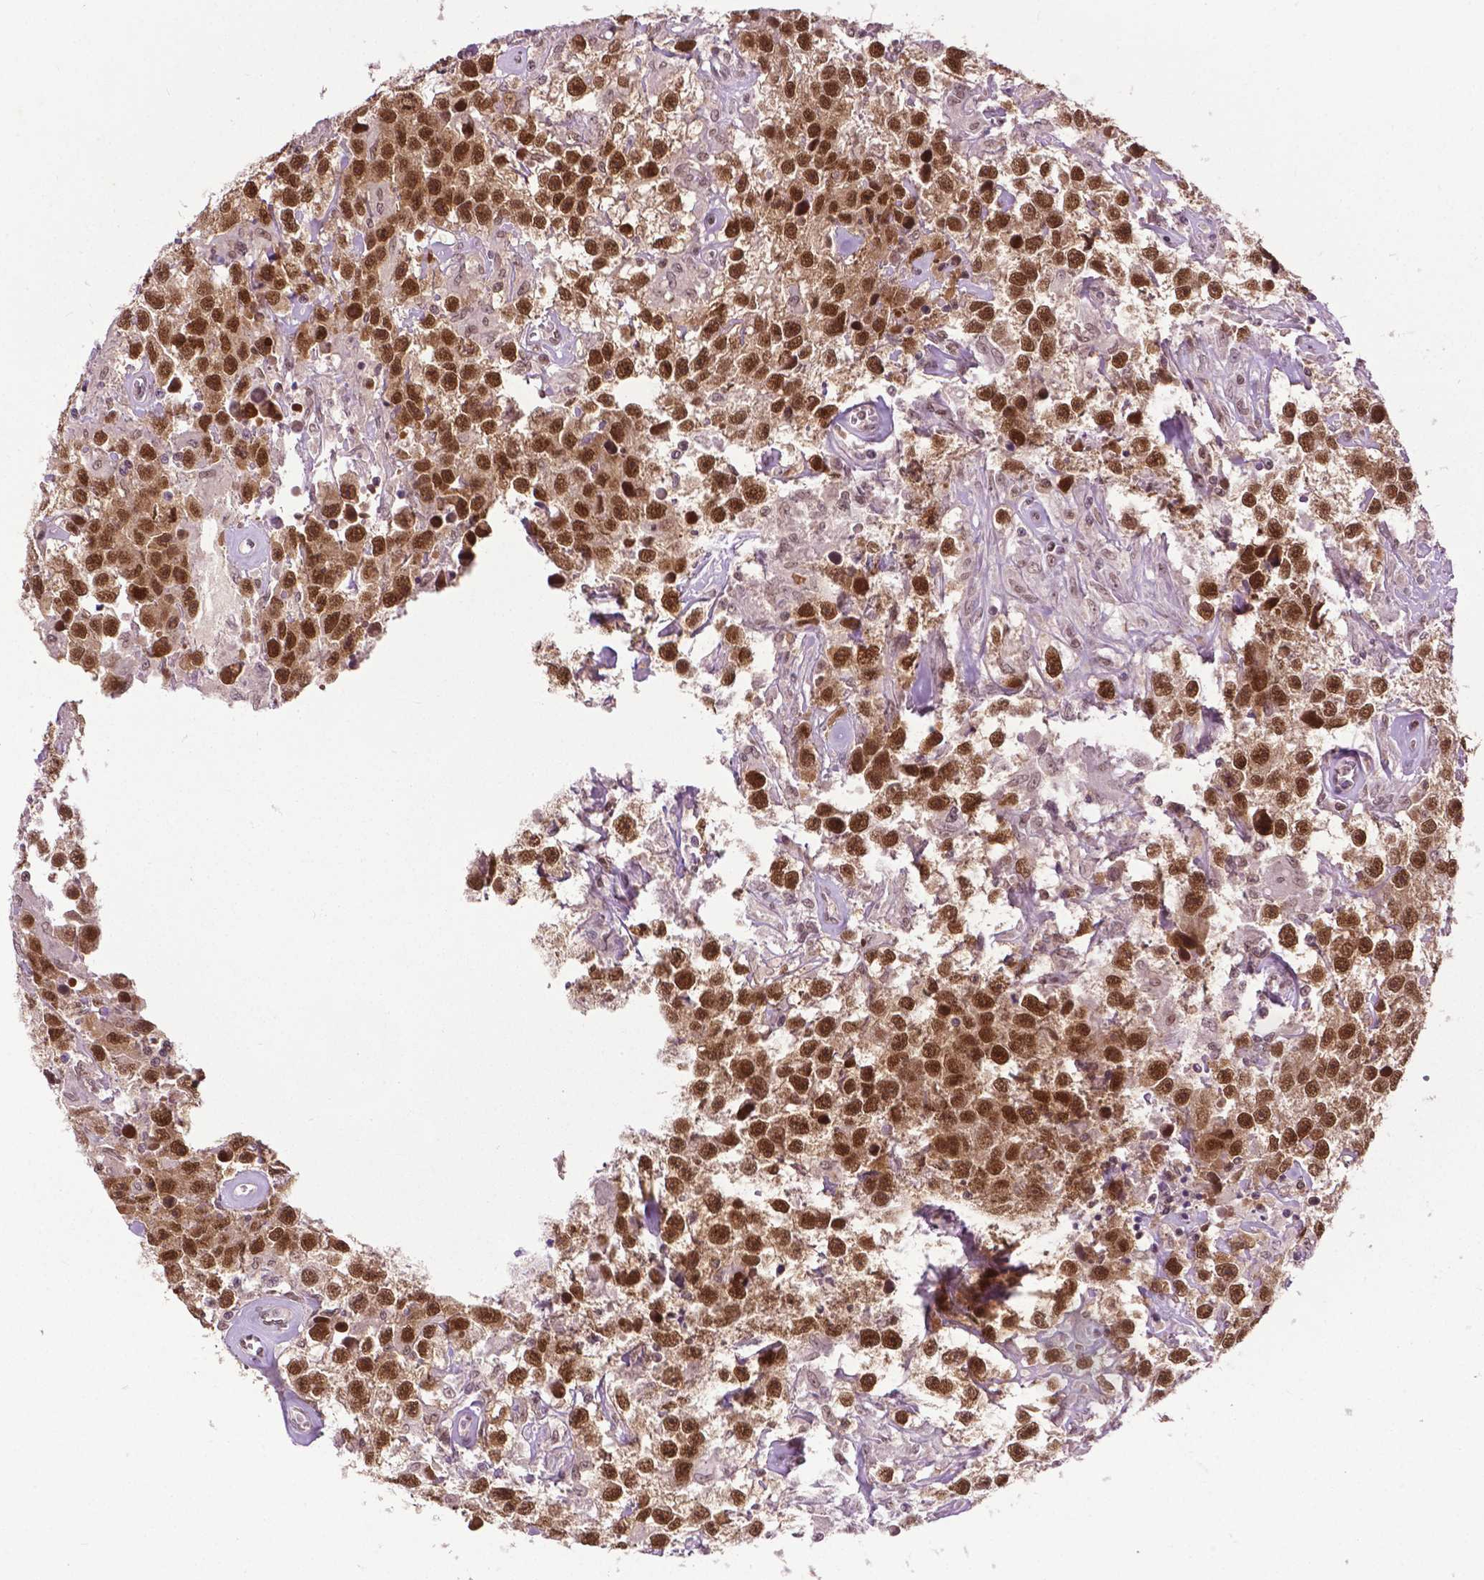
{"staining": {"intensity": "strong", "quantity": ">75%", "location": "nuclear"}, "tissue": "testis cancer", "cell_type": "Tumor cells", "image_type": "cancer", "snomed": [{"axis": "morphology", "description": "Seminoma, NOS"}, {"axis": "topography", "description": "Testis"}], "caption": "Immunohistochemical staining of testis cancer demonstrates high levels of strong nuclear protein positivity in about >75% of tumor cells. (DAB = brown stain, brightfield microscopy at high magnification).", "gene": "UBQLN4", "patient": {"sex": "male", "age": 43}}